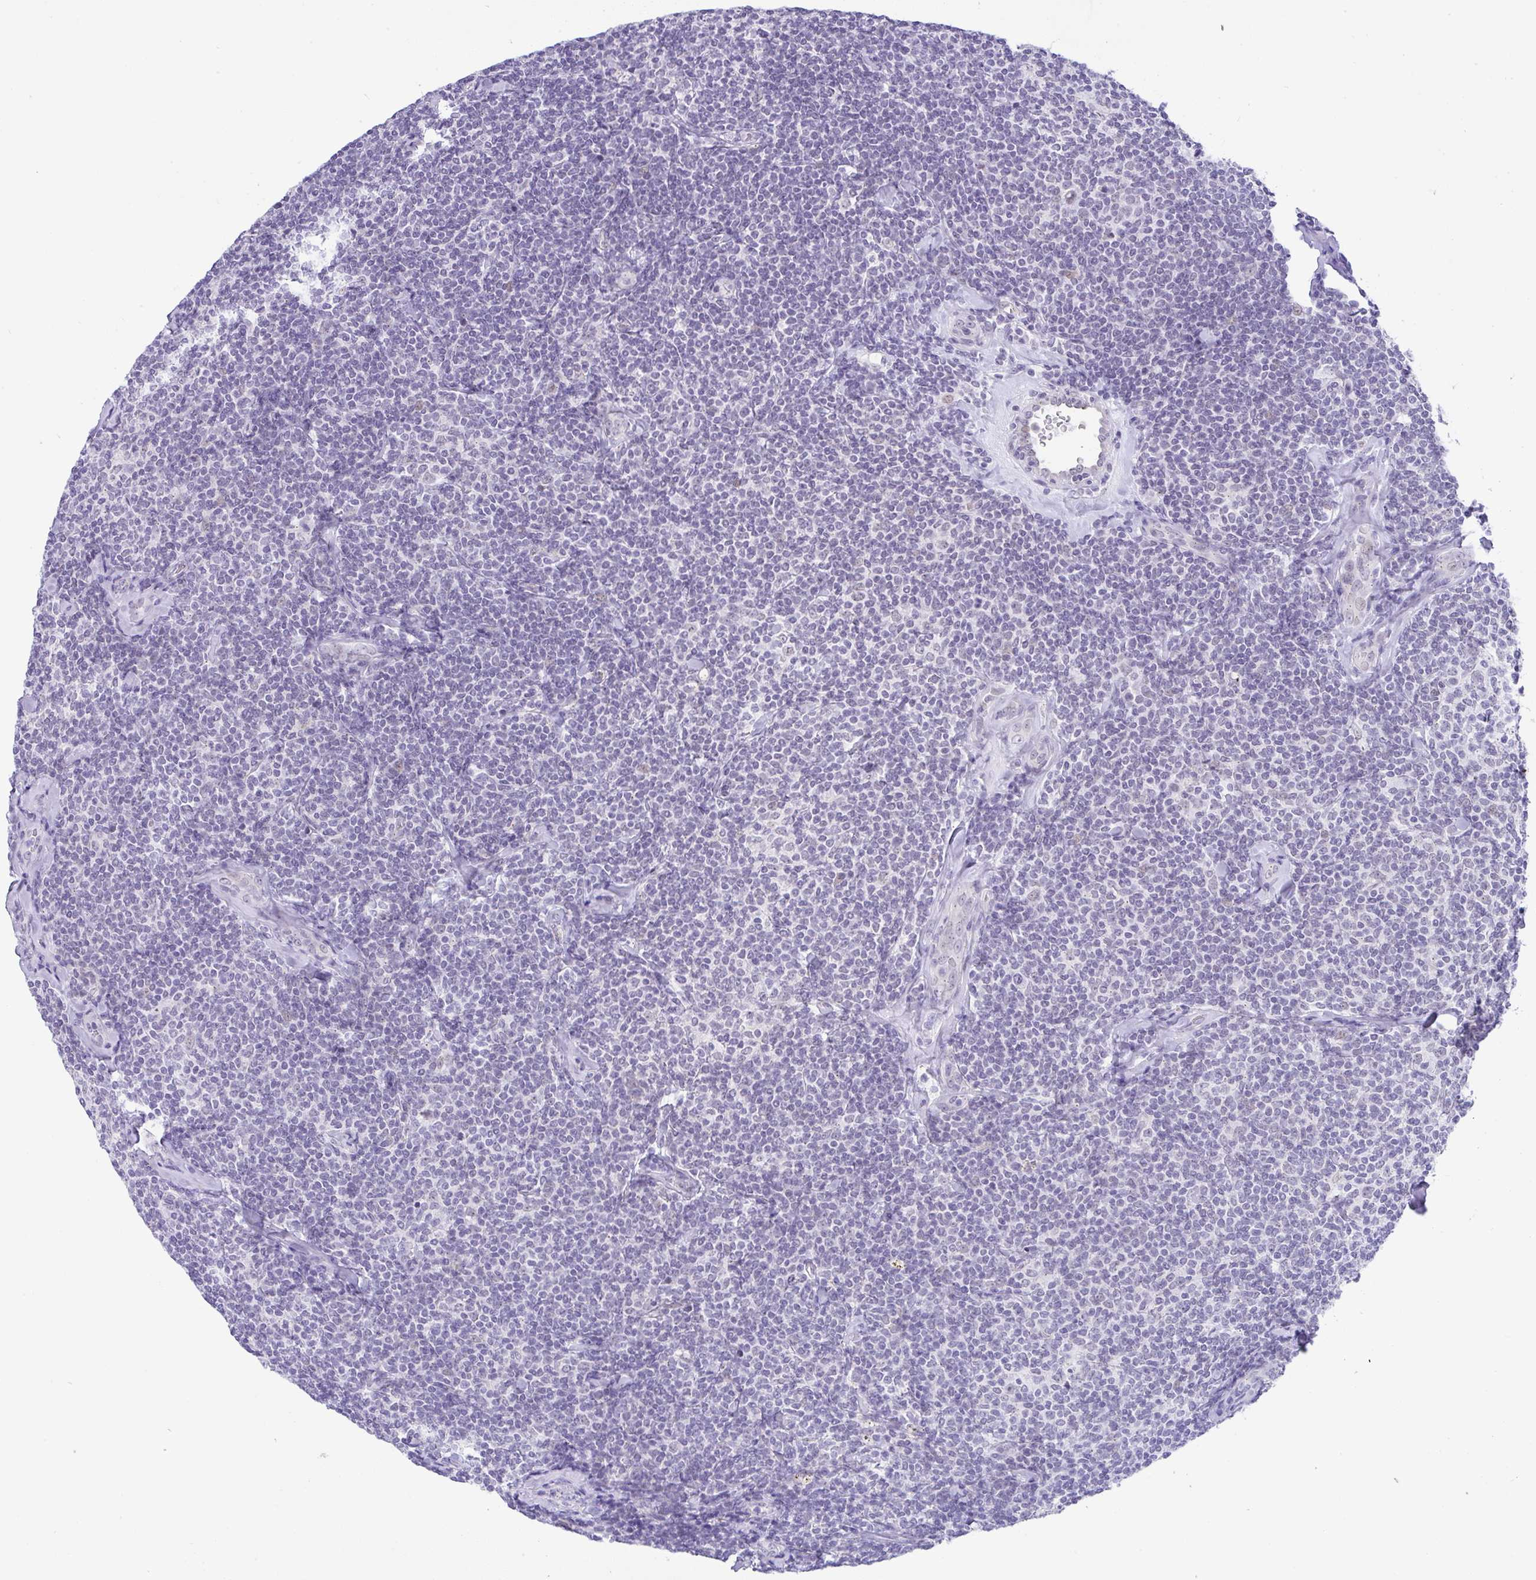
{"staining": {"intensity": "negative", "quantity": "none", "location": "none"}, "tissue": "lymphoma", "cell_type": "Tumor cells", "image_type": "cancer", "snomed": [{"axis": "morphology", "description": "Malignant lymphoma, non-Hodgkin's type, Low grade"}, {"axis": "topography", "description": "Lymph node"}], "caption": "Immunohistochemical staining of human malignant lymphoma, non-Hodgkin's type (low-grade) exhibits no significant staining in tumor cells.", "gene": "FAM177A1", "patient": {"sex": "female", "age": 56}}